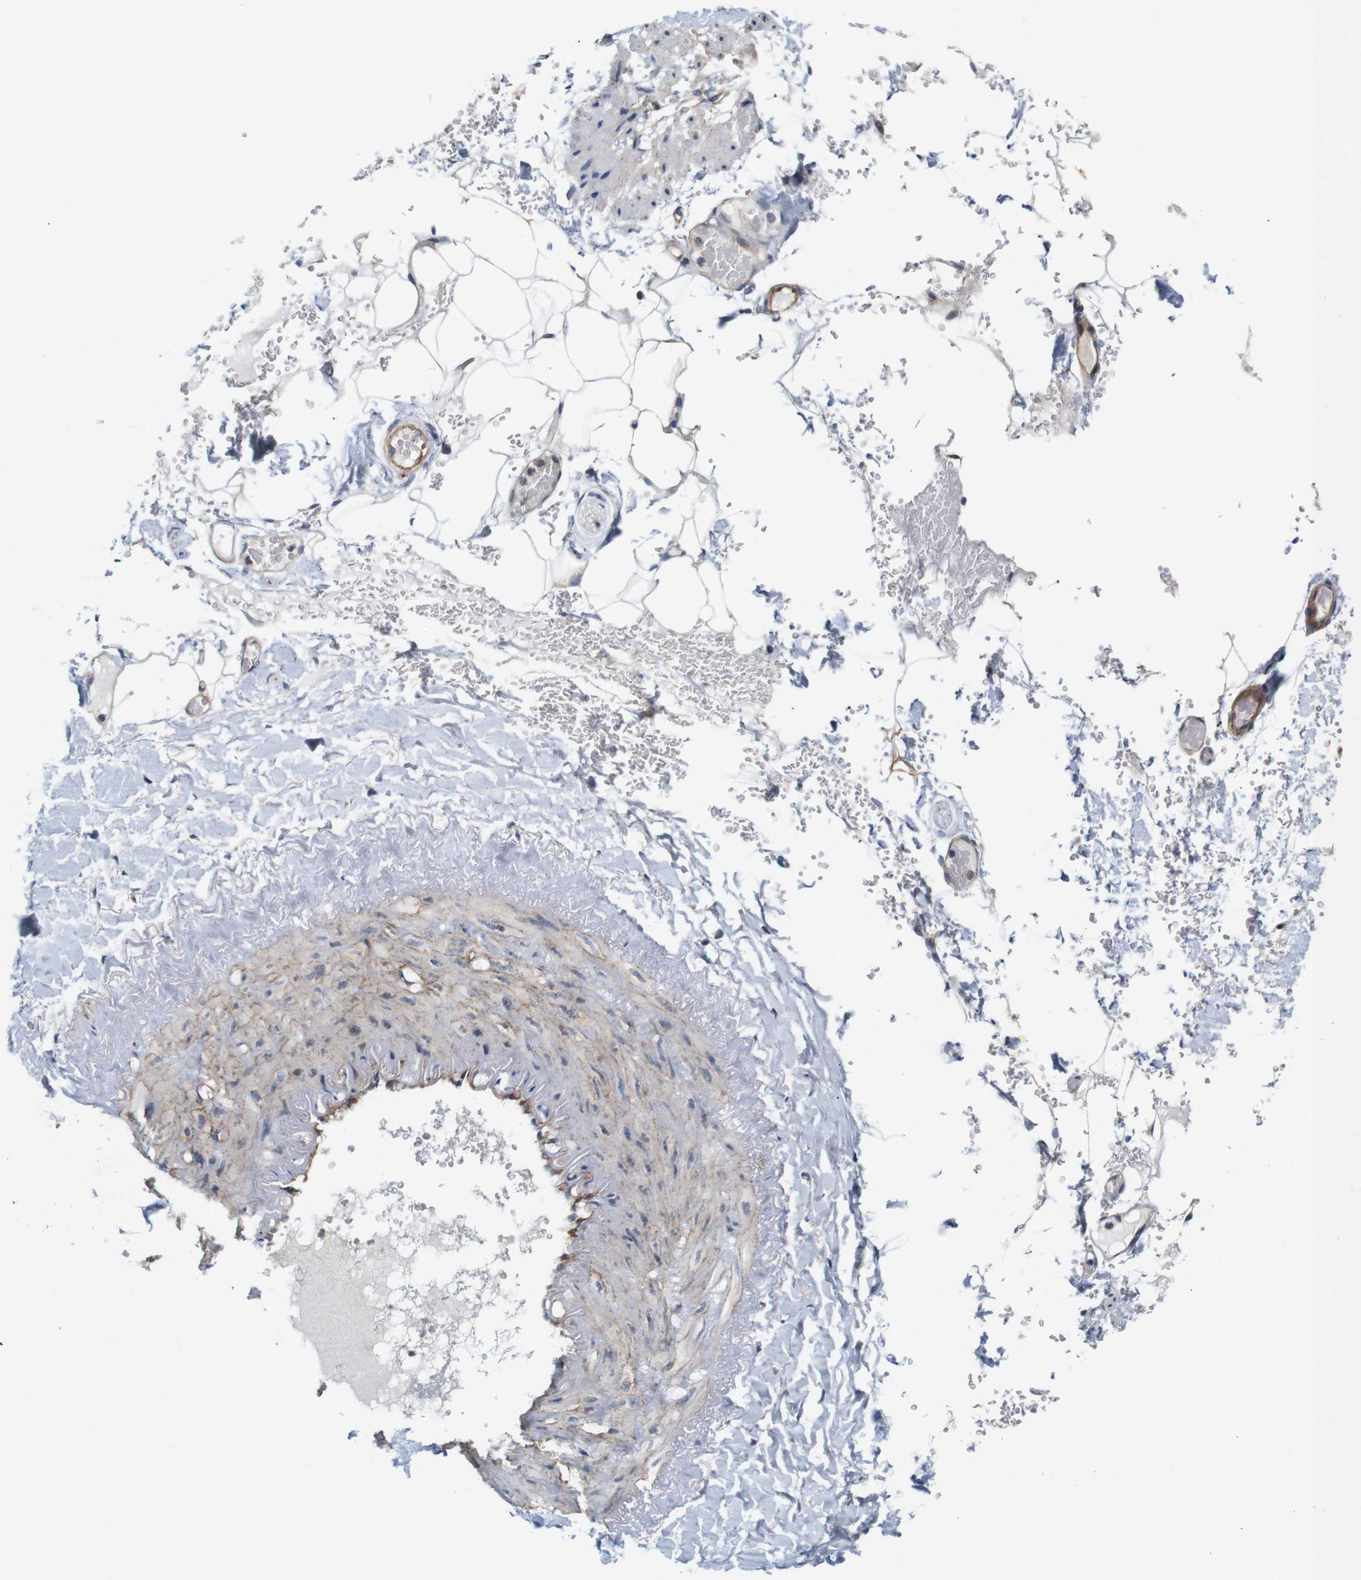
{"staining": {"intensity": "weak", "quantity": "<25%", "location": "cytoplasmic/membranous"}, "tissue": "adipose tissue", "cell_type": "Adipocytes", "image_type": "normal", "snomed": [{"axis": "morphology", "description": "Normal tissue, NOS"}, {"axis": "topography", "description": "Peripheral nerve tissue"}], "caption": "Histopathology image shows no significant protein expression in adipocytes of normal adipose tissue. (DAB (3,3'-diaminobenzidine) immunohistochemistry (IHC), high magnification).", "gene": "CYB561", "patient": {"sex": "male", "age": 70}}